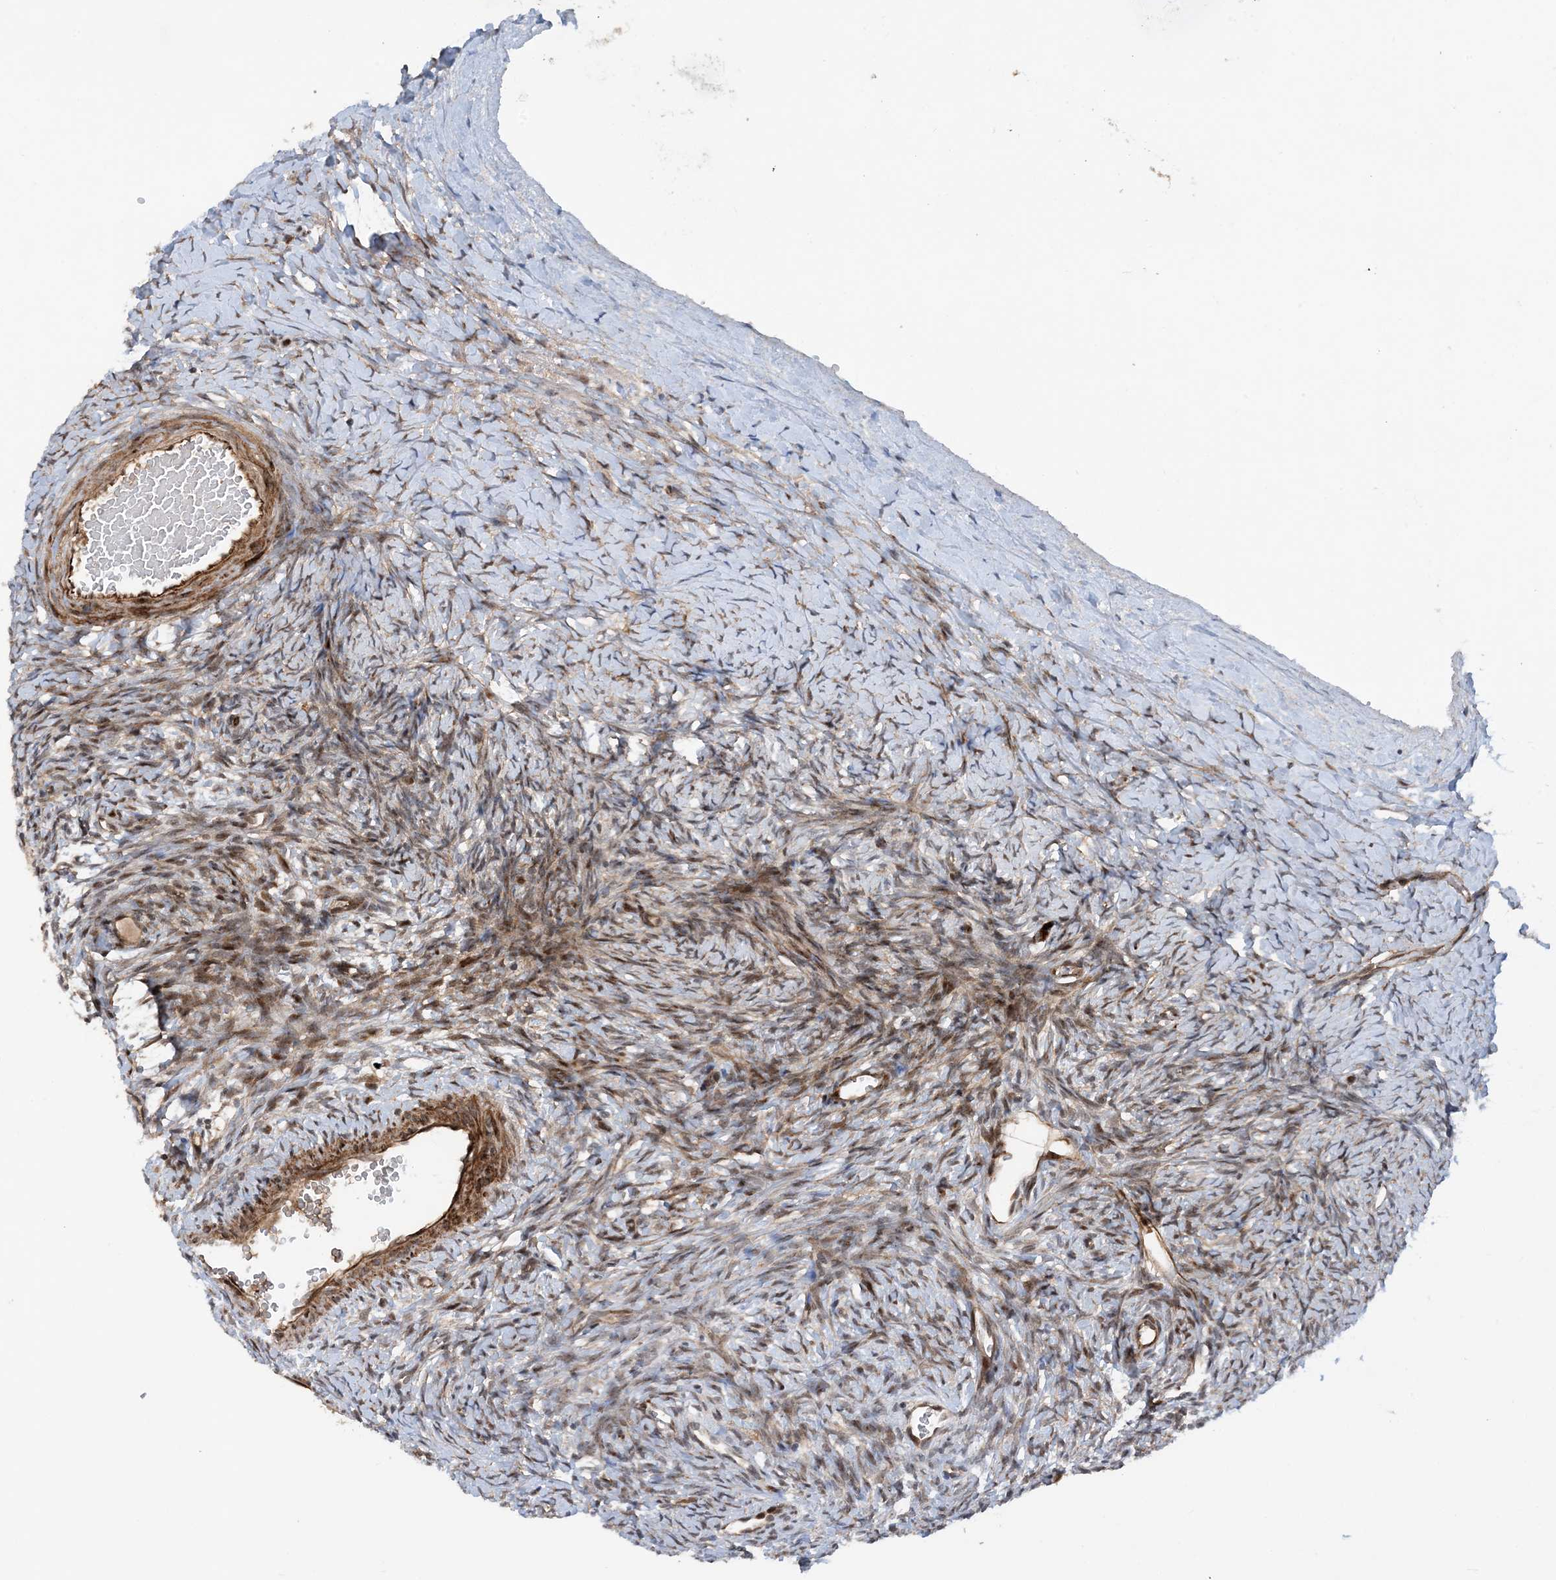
{"staining": {"intensity": "moderate", "quantity": "25%-75%", "location": "cytoplasmic/membranous"}, "tissue": "ovary", "cell_type": "Ovarian stroma cells", "image_type": "normal", "snomed": [{"axis": "morphology", "description": "Normal tissue, NOS"}, {"axis": "morphology", "description": "Developmental malformation"}, {"axis": "topography", "description": "Ovary"}], "caption": "DAB (3,3'-diaminobenzidine) immunohistochemical staining of unremarkable human ovary displays moderate cytoplasmic/membranous protein expression in about 25%-75% of ovarian stroma cells.", "gene": "HEMK1", "patient": {"sex": "female", "age": 39}}